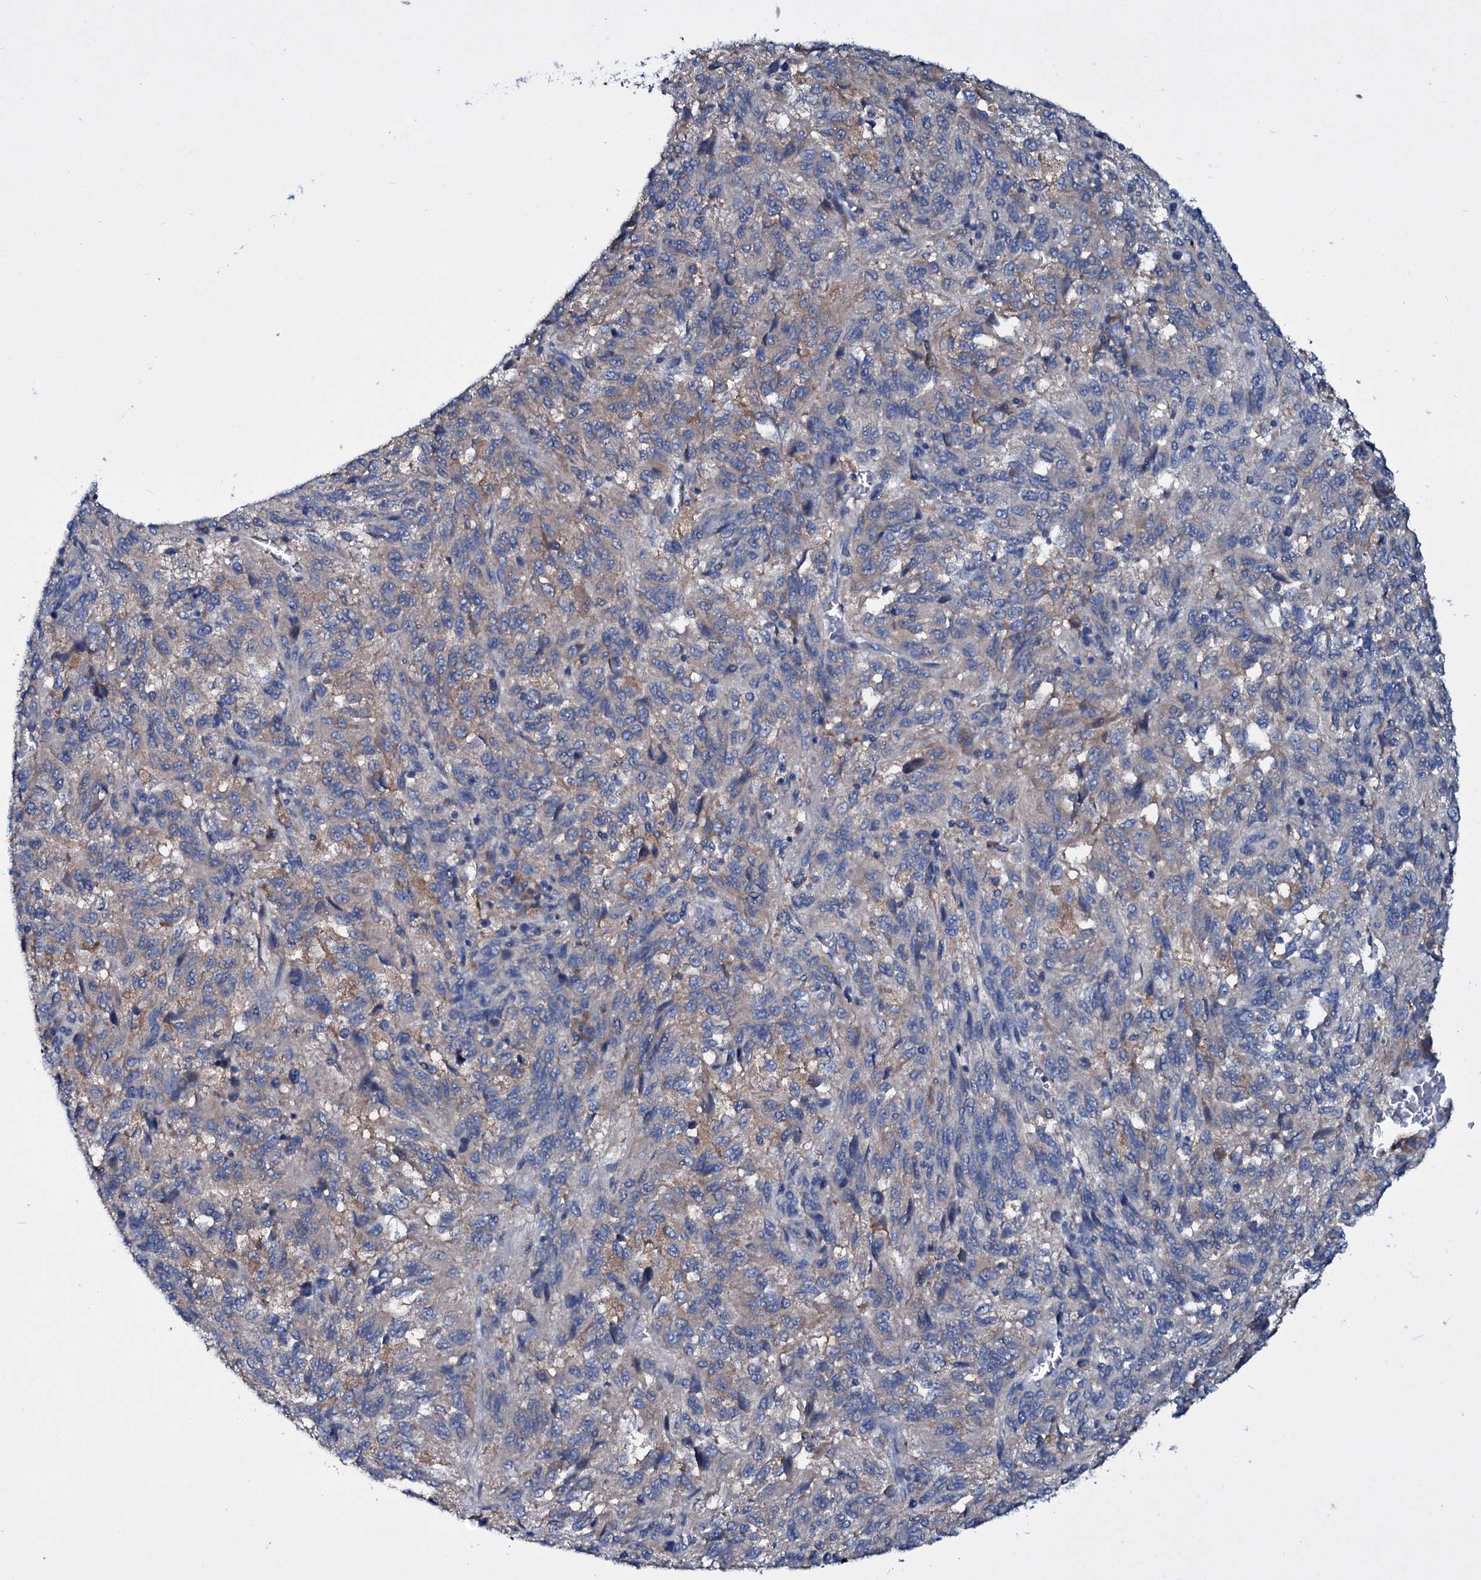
{"staining": {"intensity": "weak", "quantity": "25%-75%", "location": "cytoplasmic/membranous"}, "tissue": "melanoma", "cell_type": "Tumor cells", "image_type": "cancer", "snomed": [{"axis": "morphology", "description": "Malignant melanoma, Metastatic site"}, {"axis": "topography", "description": "Lung"}], "caption": "Immunohistochemical staining of human melanoma demonstrates weak cytoplasmic/membranous protein positivity in about 25%-75% of tumor cells.", "gene": "TPGS2", "patient": {"sex": "male", "age": 64}}